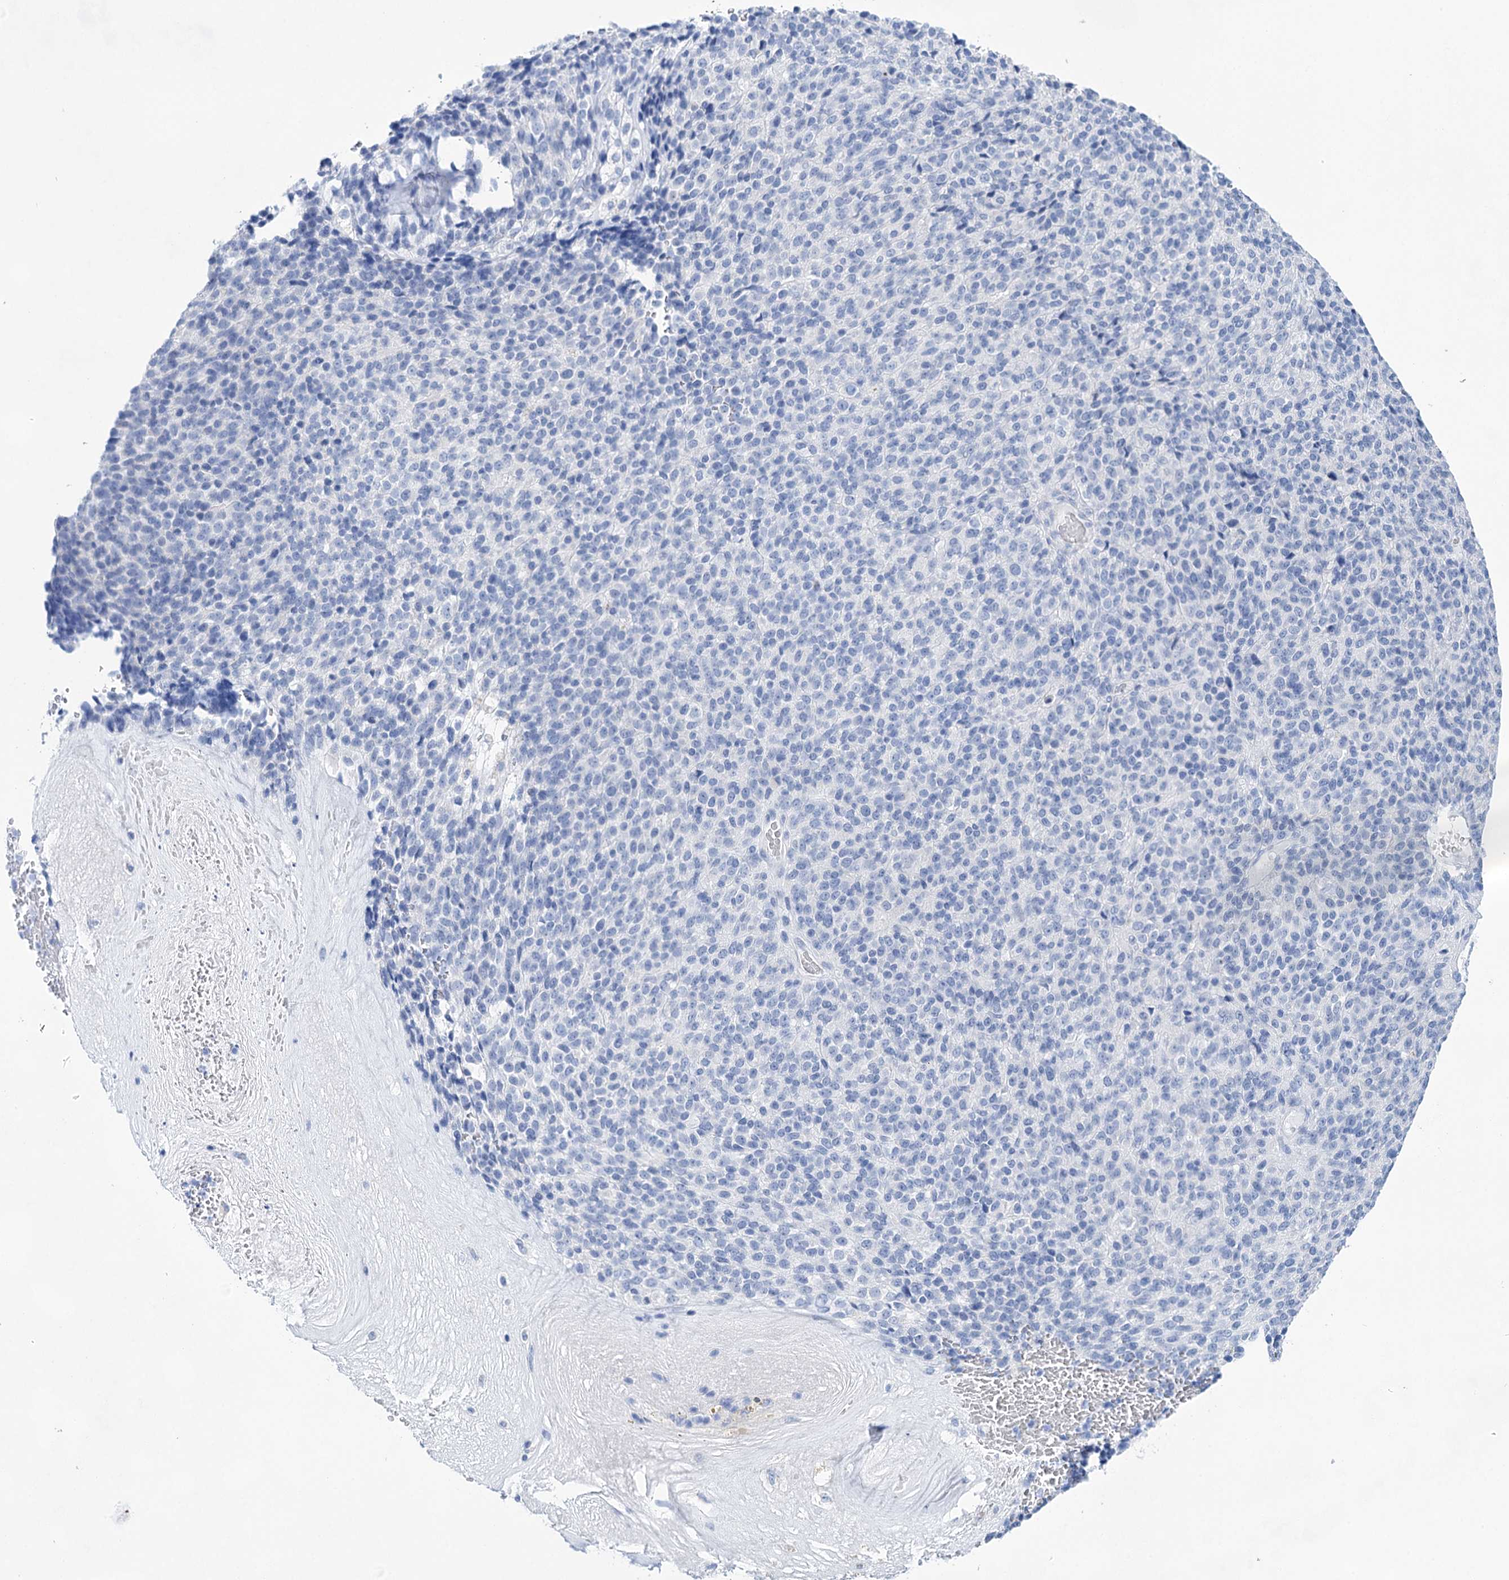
{"staining": {"intensity": "negative", "quantity": "none", "location": "none"}, "tissue": "melanoma", "cell_type": "Tumor cells", "image_type": "cancer", "snomed": [{"axis": "morphology", "description": "Malignant melanoma, Metastatic site"}, {"axis": "topography", "description": "Brain"}], "caption": "DAB (3,3'-diaminobenzidine) immunohistochemical staining of melanoma shows no significant staining in tumor cells.", "gene": "LALBA", "patient": {"sex": "female", "age": 56}}